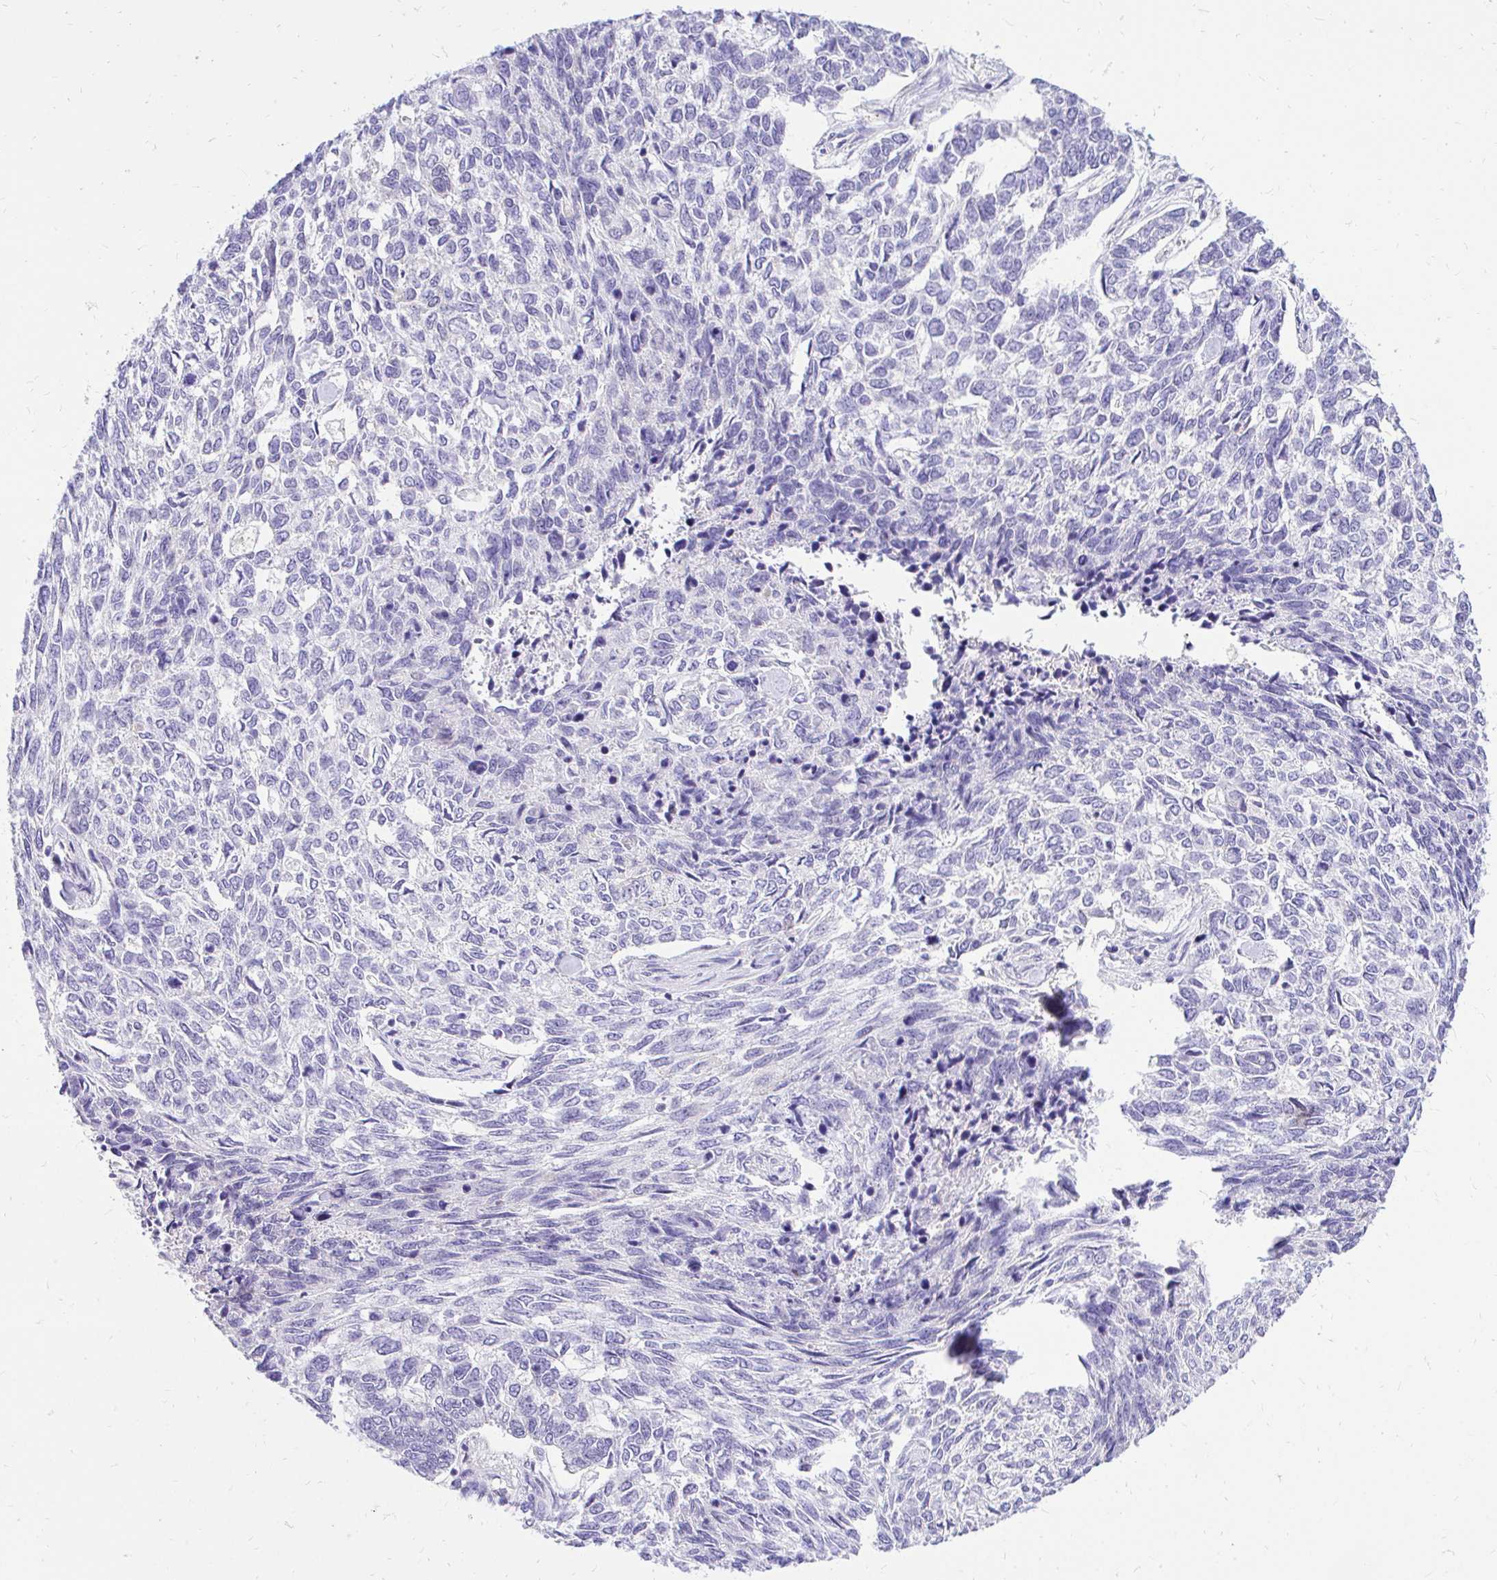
{"staining": {"intensity": "negative", "quantity": "none", "location": "none"}, "tissue": "skin cancer", "cell_type": "Tumor cells", "image_type": "cancer", "snomed": [{"axis": "morphology", "description": "Basal cell carcinoma"}, {"axis": "topography", "description": "Skin"}], "caption": "Tumor cells show no significant protein staining in skin basal cell carcinoma. Nuclei are stained in blue.", "gene": "FATE1", "patient": {"sex": "female", "age": 65}}